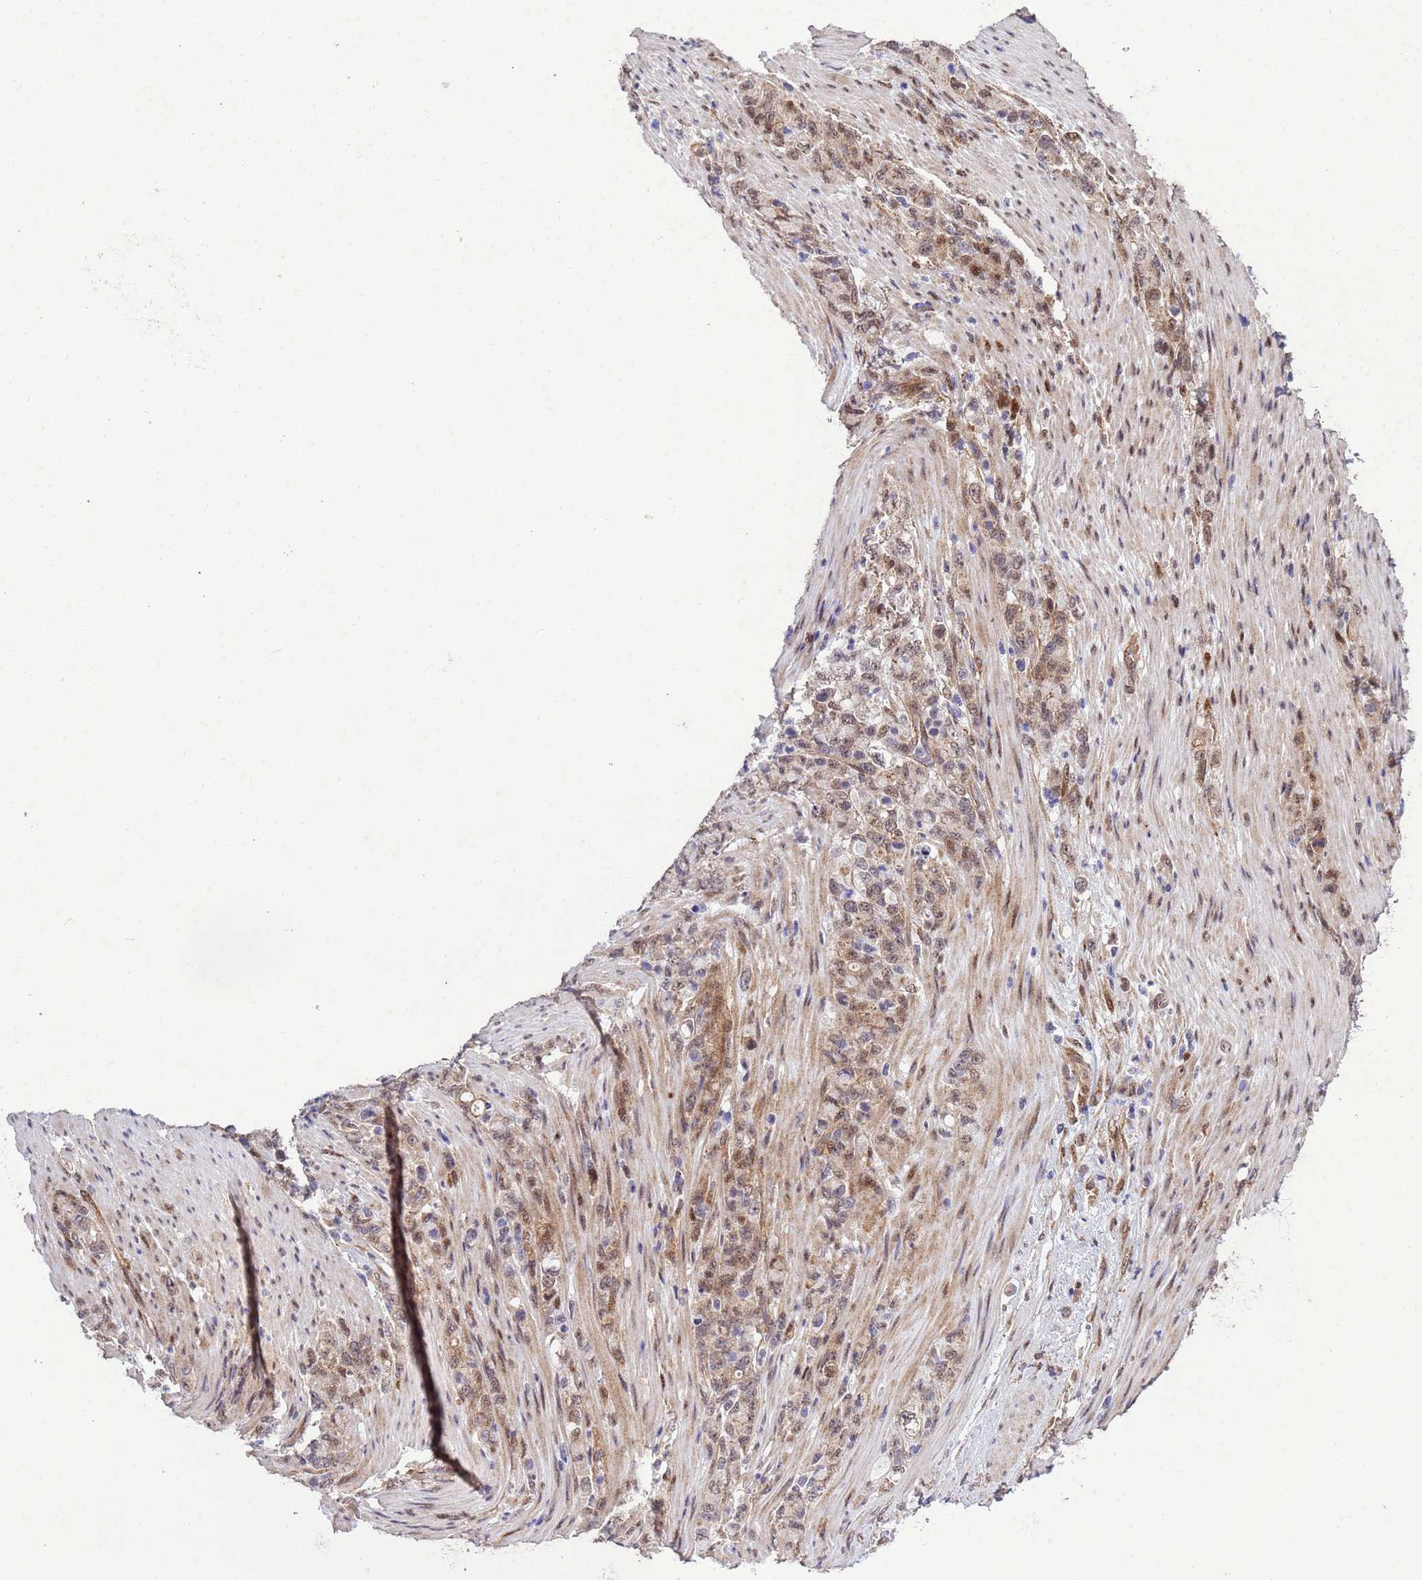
{"staining": {"intensity": "moderate", "quantity": ">75%", "location": "cytoplasmic/membranous,nuclear"}, "tissue": "stomach cancer", "cell_type": "Tumor cells", "image_type": "cancer", "snomed": [{"axis": "morphology", "description": "Normal tissue, NOS"}, {"axis": "morphology", "description": "Adenocarcinoma, NOS"}, {"axis": "topography", "description": "Stomach"}], "caption": "Brown immunohistochemical staining in human stomach cancer displays moderate cytoplasmic/membranous and nuclear positivity in approximately >75% of tumor cells. Using DAB (brown) and hematoxylin (blue) stains, captured at high magnification using brightfield microscopy.", "gene": "TRIP6", "patient": {"sex": "female", "age": 79}}